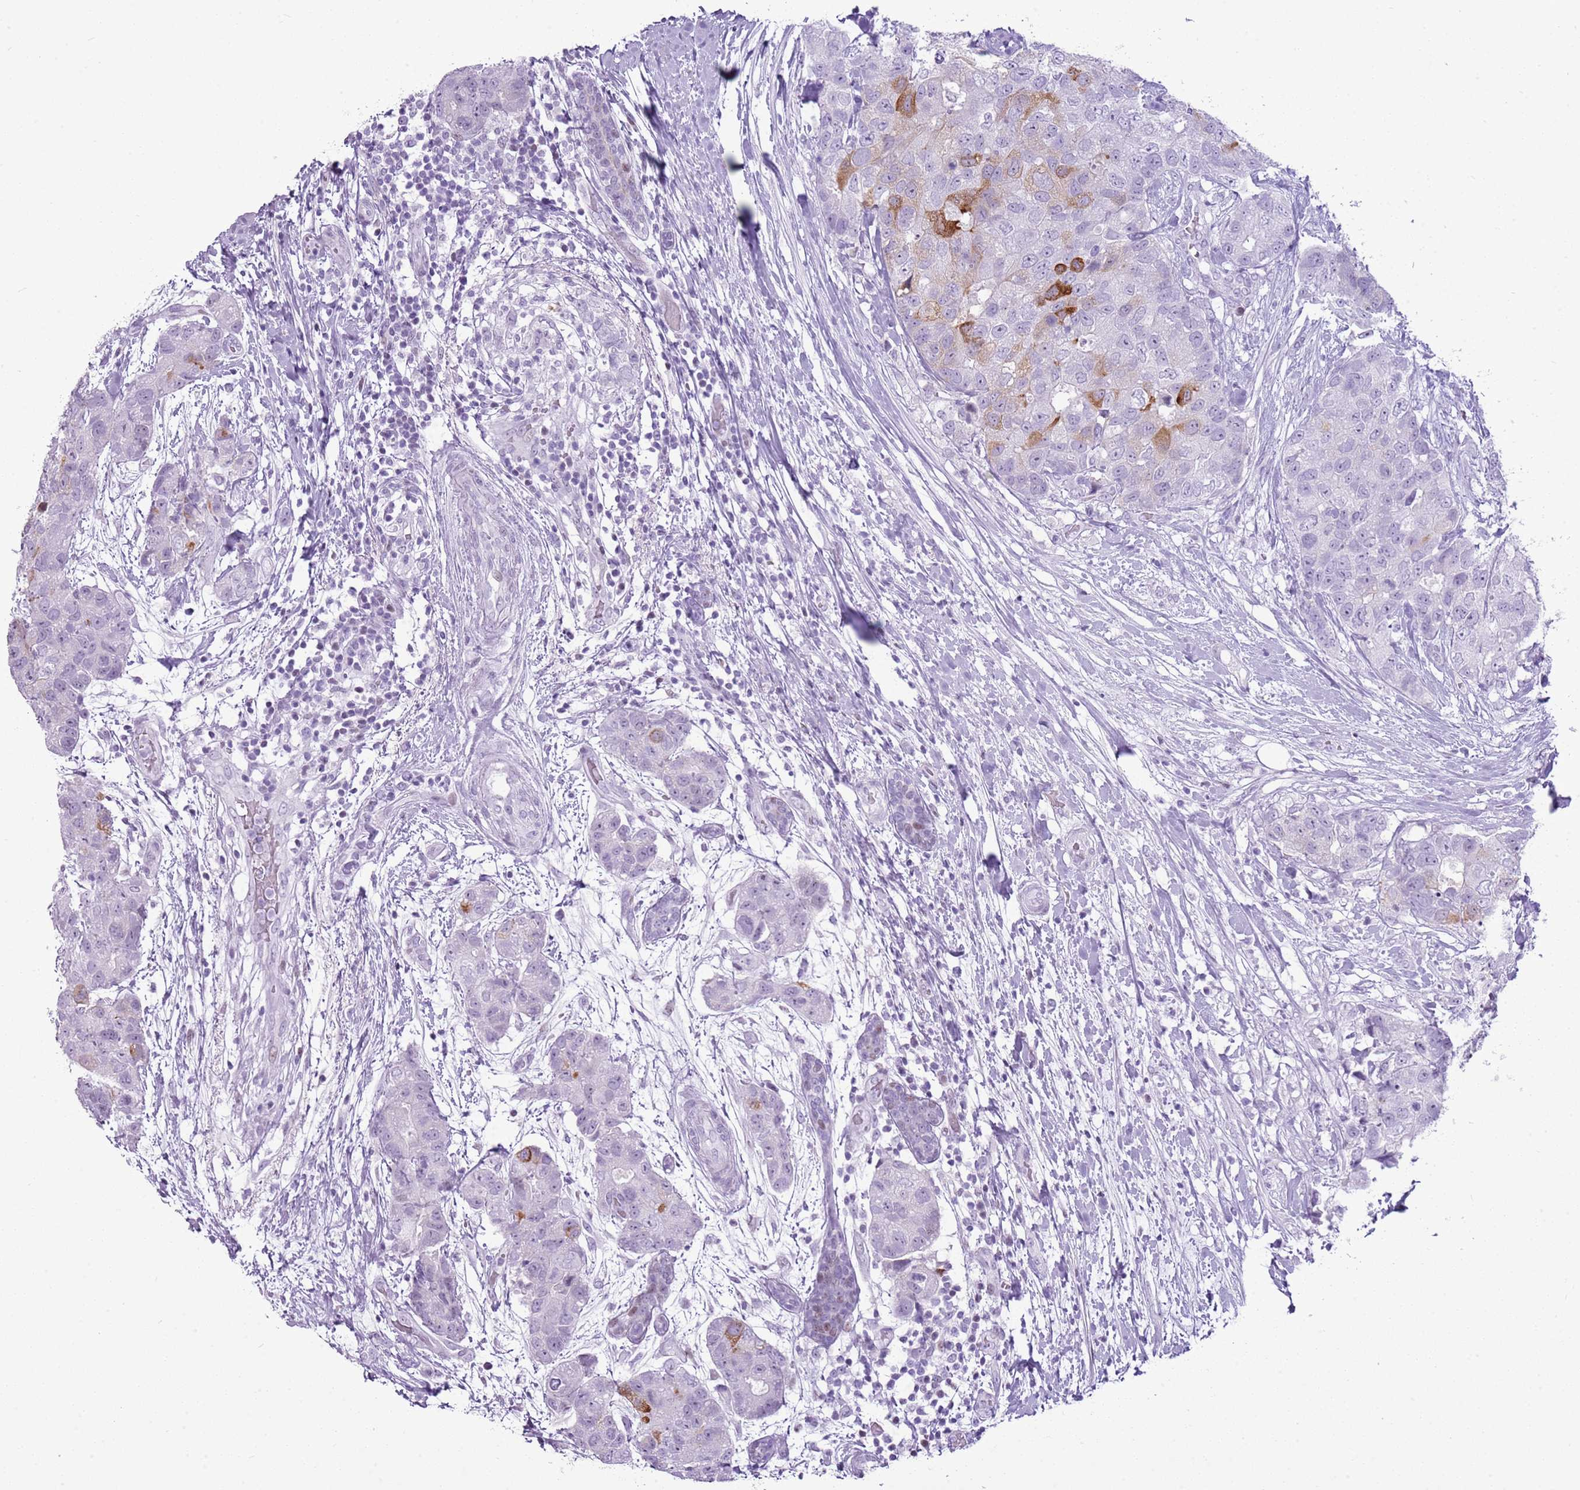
{"staining": {"intensity": "moderate", "quantity": "<25%", "location": "cytoplasmic/membranous"}, "tissue": "breast cancer", "cell_type": "Tumor cells", "image_type": "cancer", "snomed": [{"axis": "morphology", "description": "Duct carcinoma"}, {"axis": "topography", "description": "Breast"}], "caption": "A high-resolution photomicrograph shows IHC staining of breast cancer, which reveals moderate cytoplasmic/membranous expression in about <25% of tumor cells. The protein is stained brown, and the nuclei are stained in blue (DAB (3,3'-diaminobenzidine) IHC with brightfield microscopy, high magnification).", "gene": "ASIP", "patient": {"sex": "female", "age": 62}}